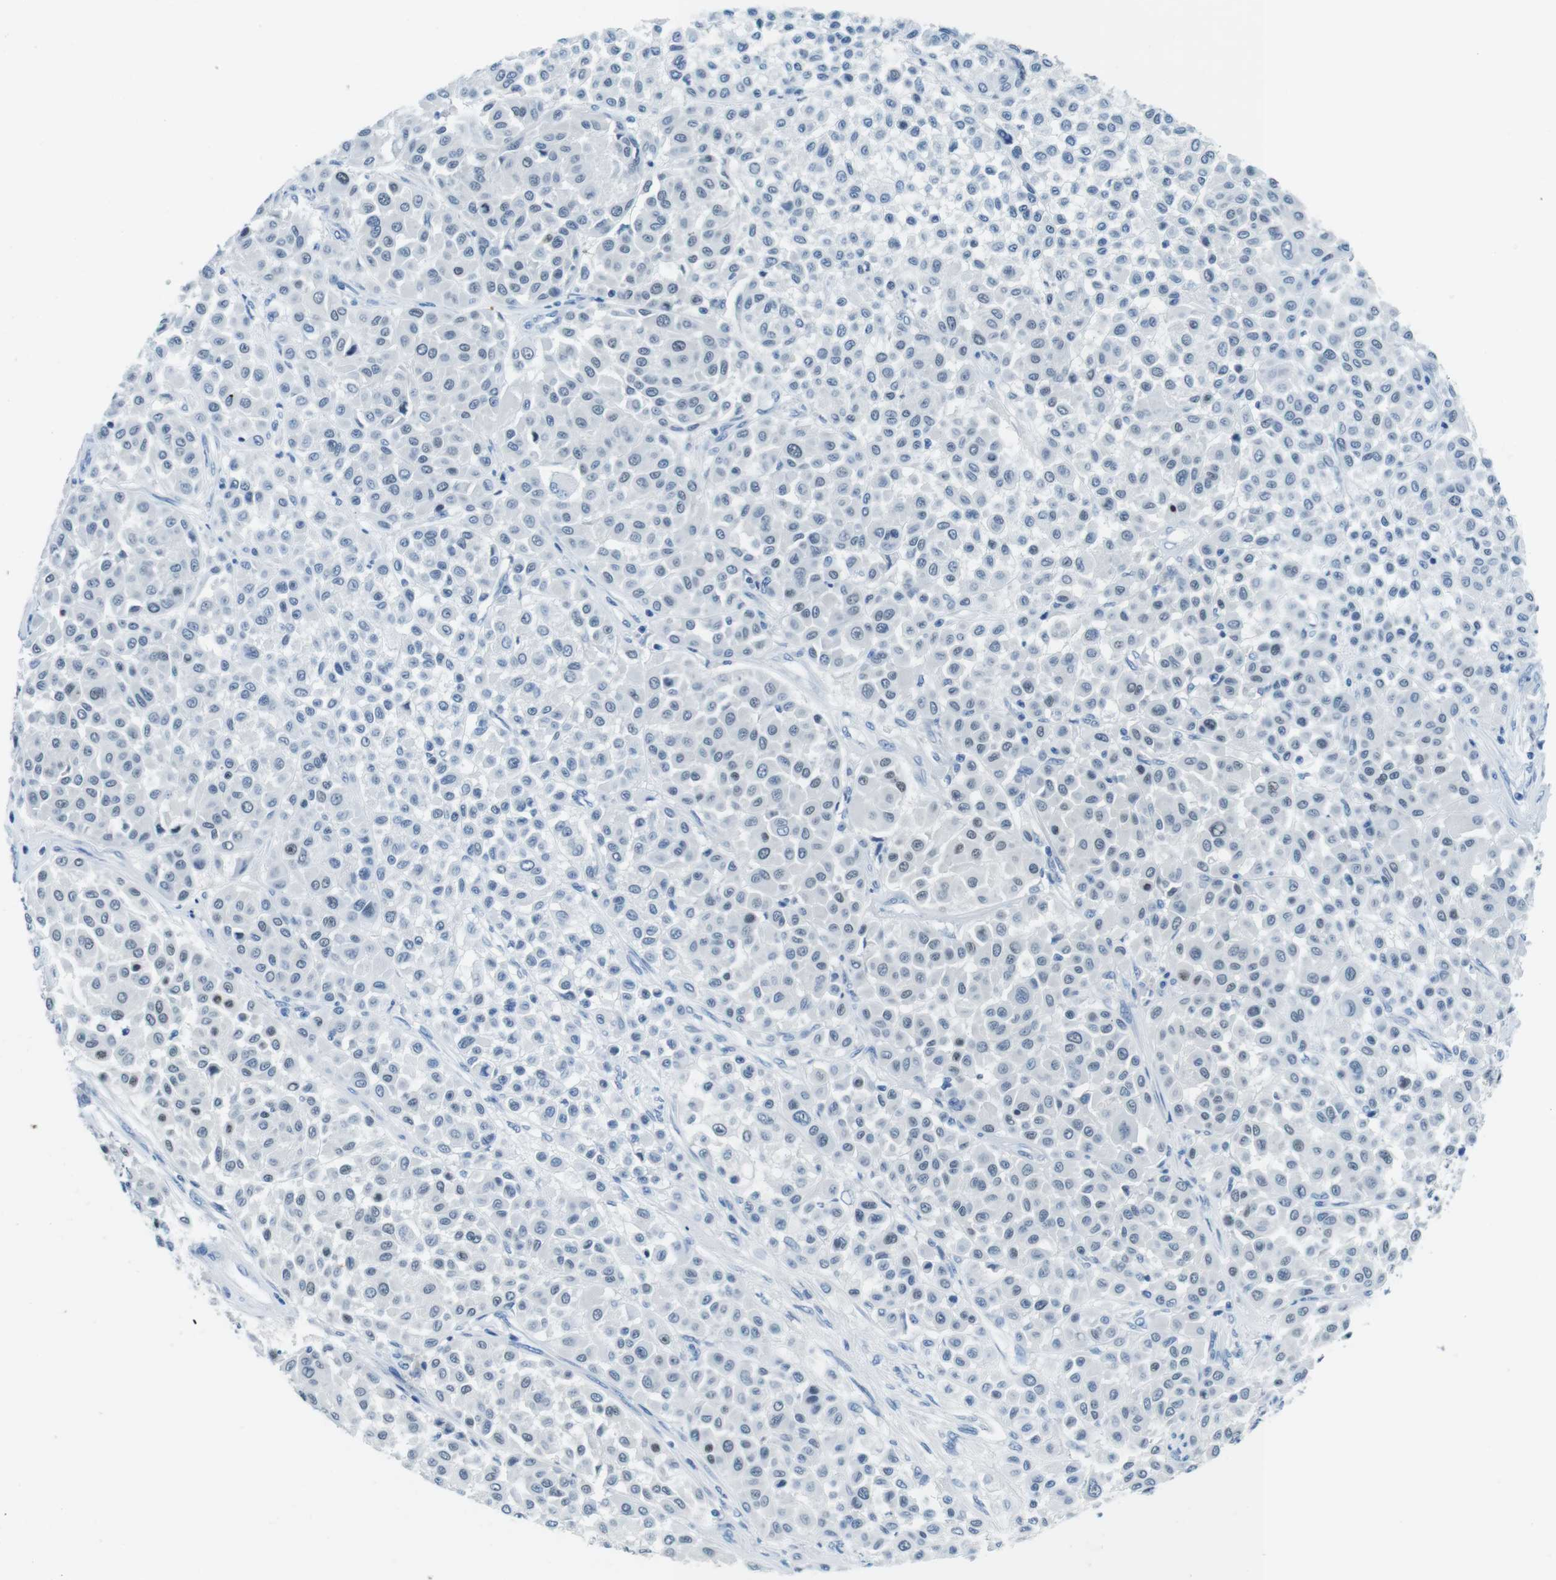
{"staining": {"intensity": "weak", "quantity": "<25%", "location": "nuclear"}, "tissue": "melanoma", "cell_type": "Tumor cells", "image_type": "cancer", "snomed": [{"axis": "morphology", "description": "Malignant melanoma, Metastatic site"}, {"axis": "topography", "description": "Soft tissue"}], "caption": "High power microscopy image of an immunohistochemistry (IHC) photomicrograph of melanoma, revealing no significant expression in tumor cells.", "gene": "TFAP2C", "patient": {"sex": "male", "age": 41}}